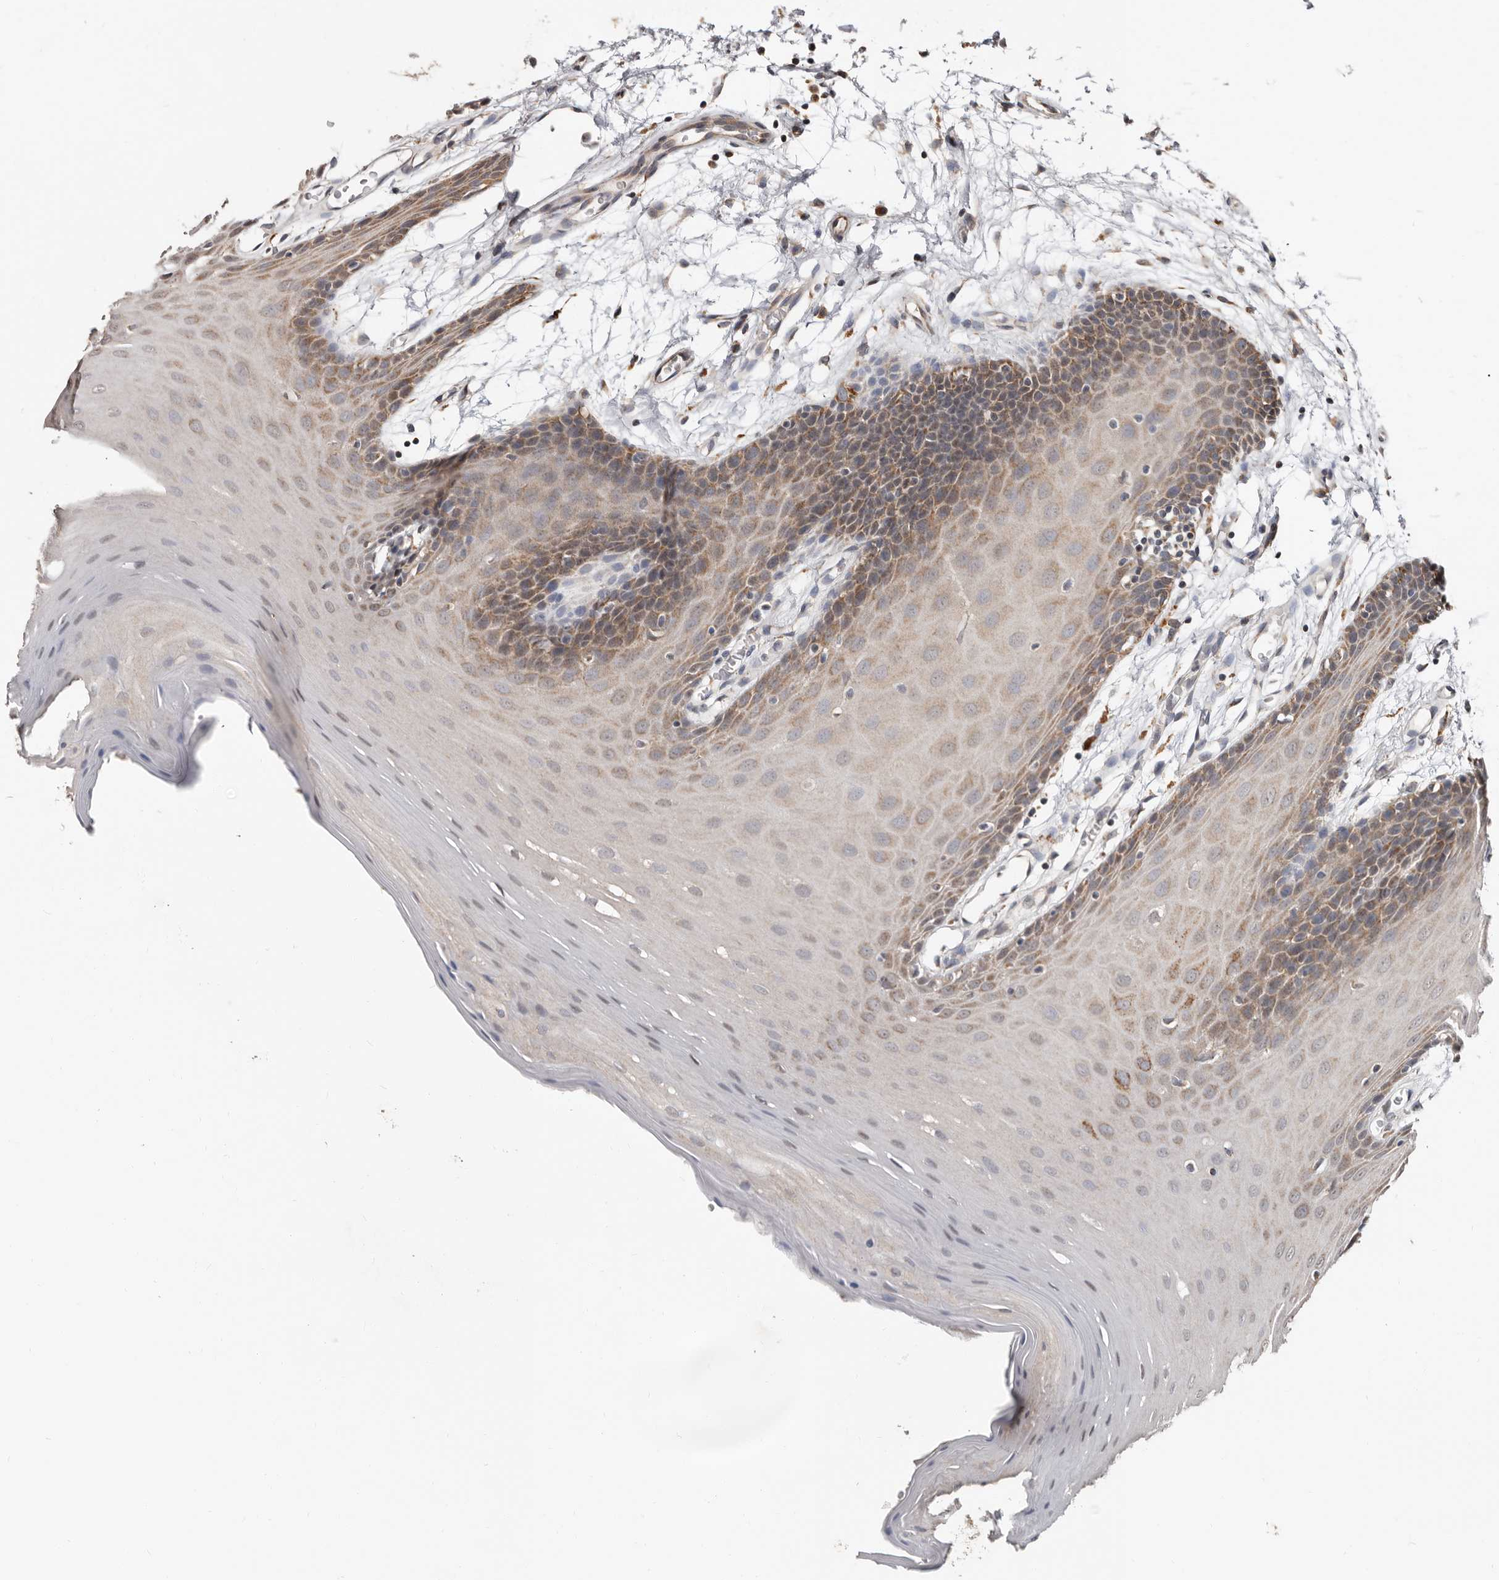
{"staining": {"intensity": "moderate", "quantity": "25%-75%", "location": "cytoplasmic/membranous"}, "tissue": "oral mucosa", "cell_type": "Squamous epithelial cells", "image_type": "normal", "snomed": [{"axis": "morphology", "description": "Normal tissue, NOS"}, {"axis": "morphology", "description": "Squamous cell carcinoma, NOS"}, {"axis": "topography", "description": "Skeletal muscle"}, {"axis": "topography", "description": "Oral tissue"}, {"axis": "topography", "description": "Salivary gland"}, {"axis": "topography", "description": "Head-Neck"}], "caption": "The image shows a brown stain indicating the presence of a protein in the cytoplasmic/membranous of squamous epithelial cells in oral mucosa. The staining was performed using DAB, with brown indicating positive protein expression. Nuclei are stained blue with hematoxylin.", "gene": "MRPL18", "patient": {"sex": "male", "age": 54}}